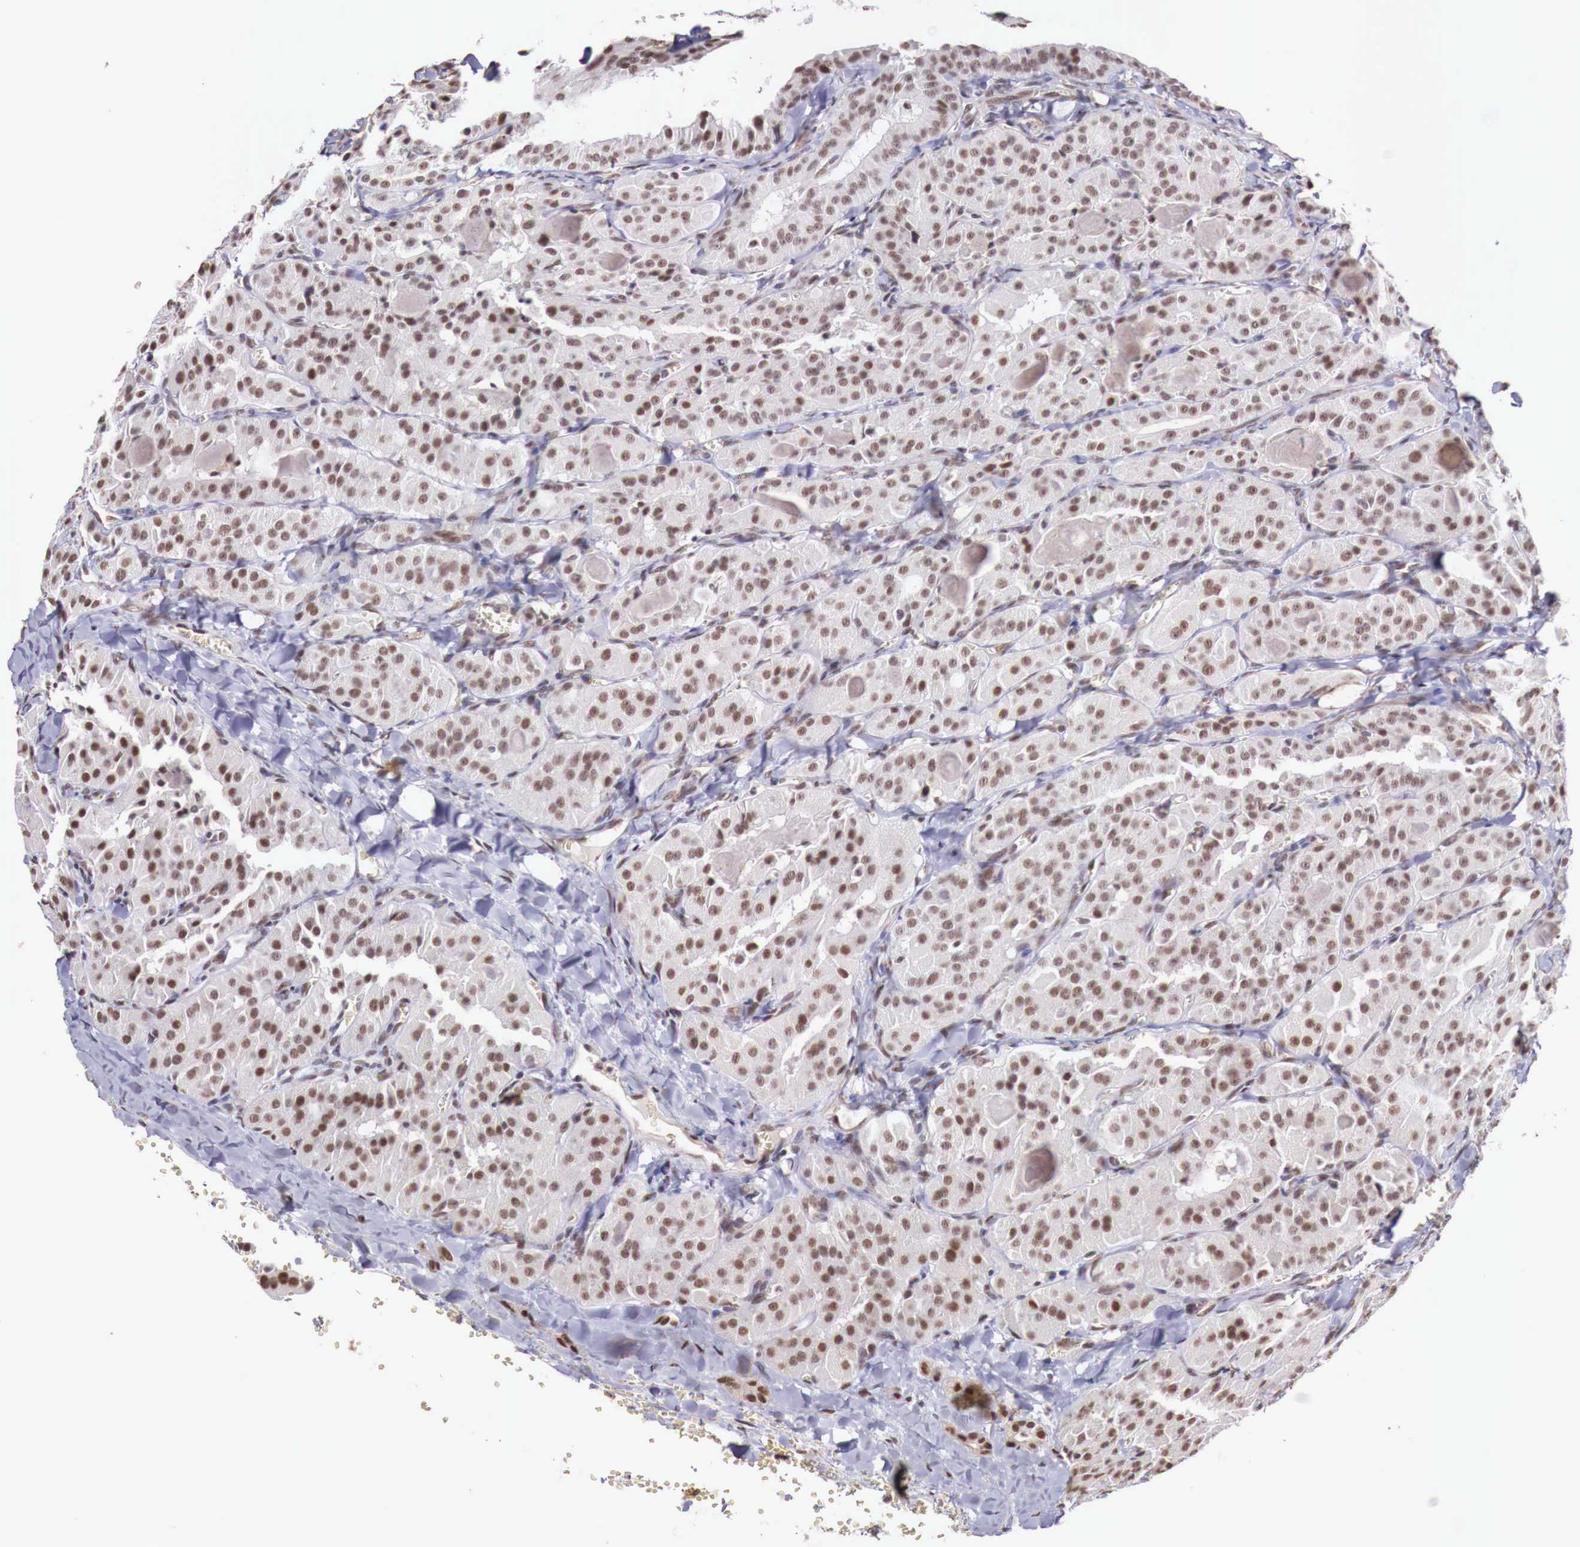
{"staining": {"intensity": "moderate", "quantity": ">75%", "location": "nuclear"}, "tissue": "thyroid cancer", "cell_type": "Tumor cells", "image_type": "cancer", "snomed": [{"axis": "morphology", "description": "Carcinoma, NOS"}, {"axis": "topography", "description": "Thyroid gland"}], "caption": "Immunohistochemical staining of human thyroid carcinoma displays moderate nuclear protein expression in about >75% of tumor cells. (Stains: DAB in brown, nuclei in blue, Microscopy: brightfield microscopy at high magnification).", "gene": "FOXP2", "patient": {"sex": "male", "age": 76}}